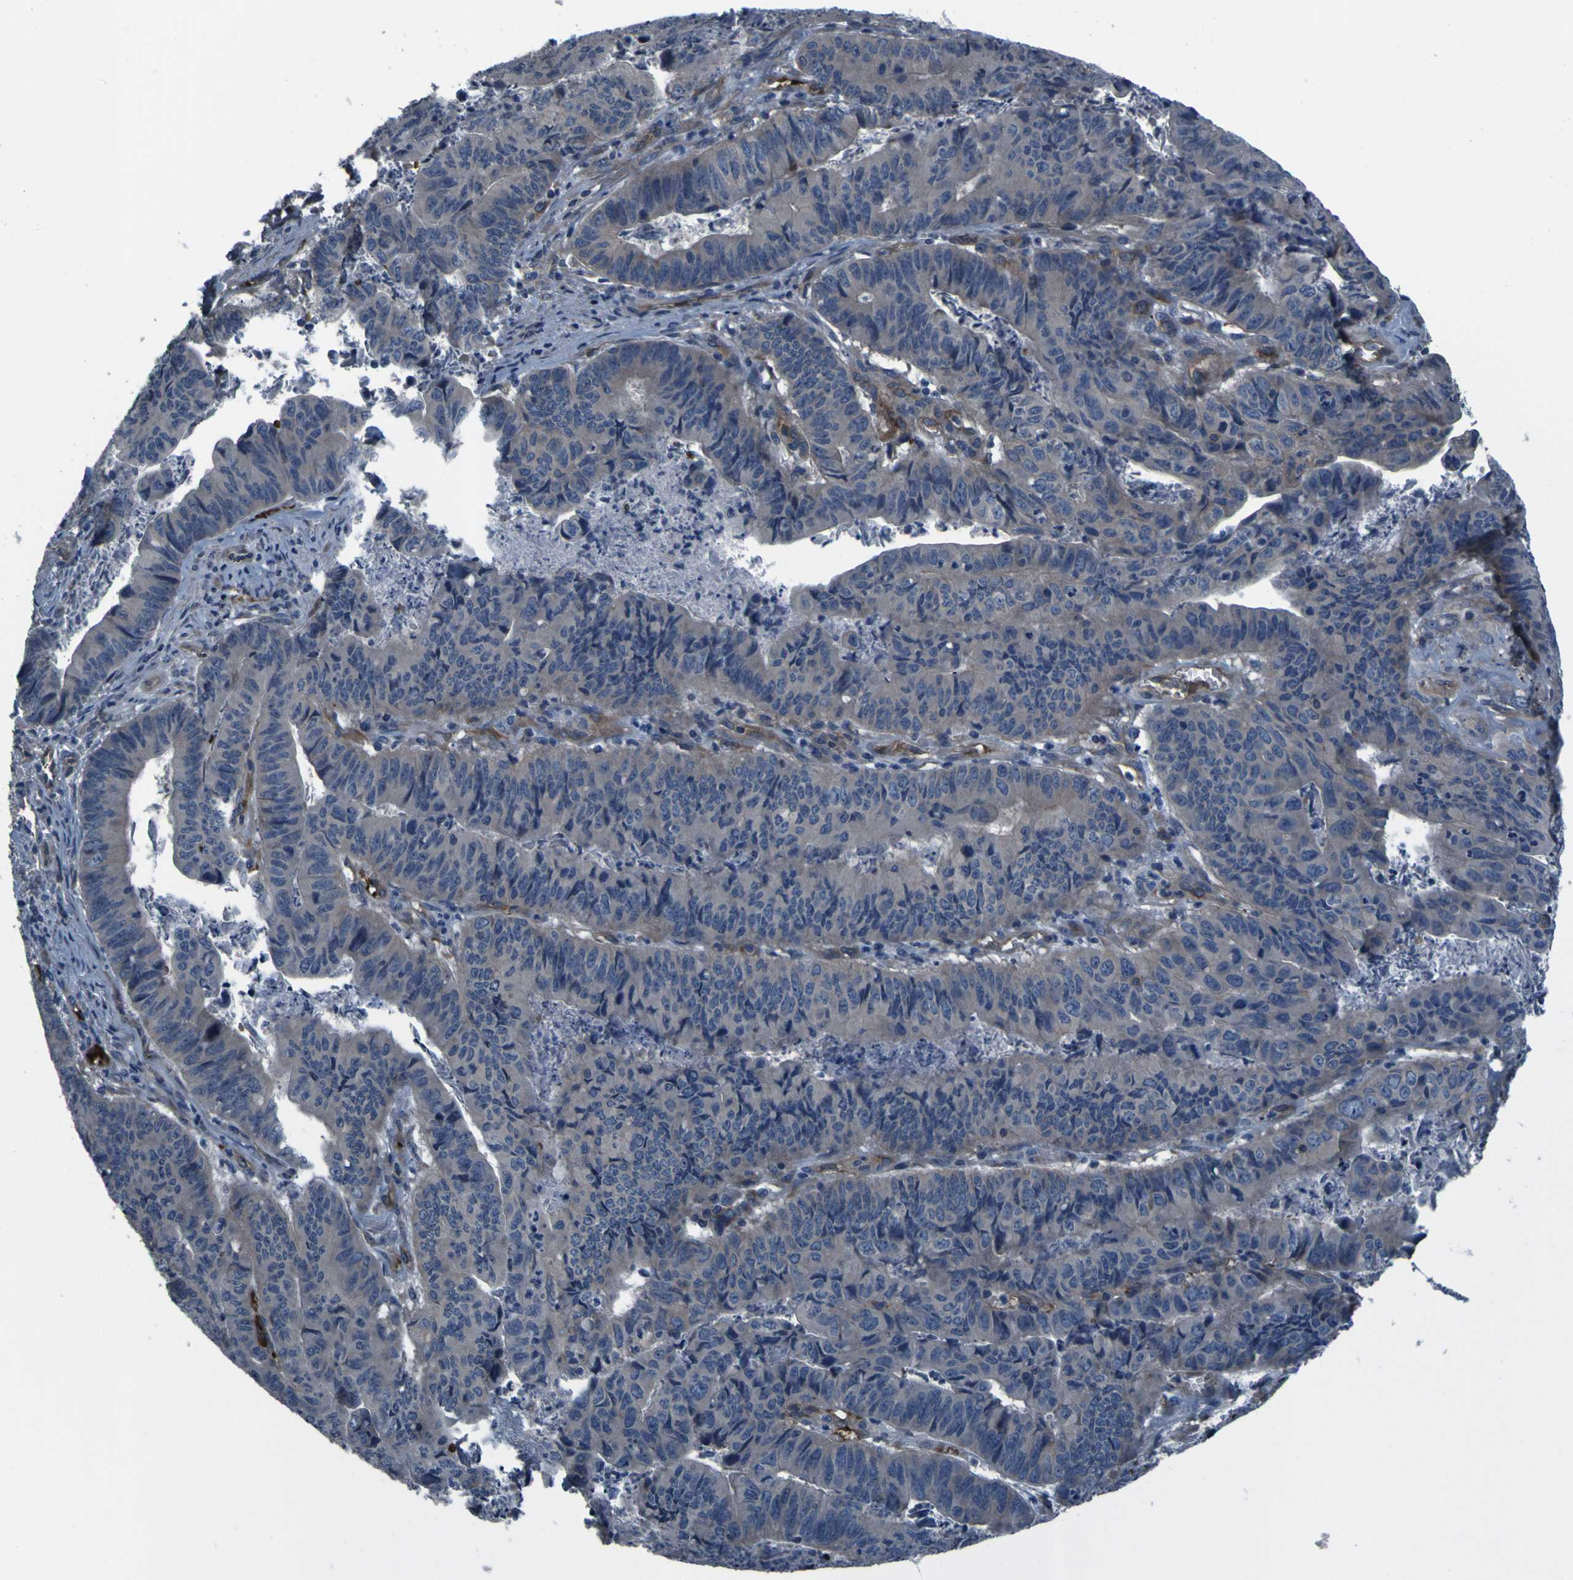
{"staining": {"intensity": "weak", "quantity": "<25%", "location": "cytoplasmic/membranous"}, "tissue": "stomach cancer", "cell_type": "Tumor cells", "image_type": "cancer", "snomed": [{"axis": "morphology", "description": "Adenocarcinoma, NOS"}, {"axis": "topography", "description": "Stomach, lower"}], "caption": "DAB immunohistochemical staining of human adenocarcinoma (stomach) exhibits no significant expression in tumor cells.", "gene": "GRAMD1A", "patient": {"sex": "male", "age": 77}}